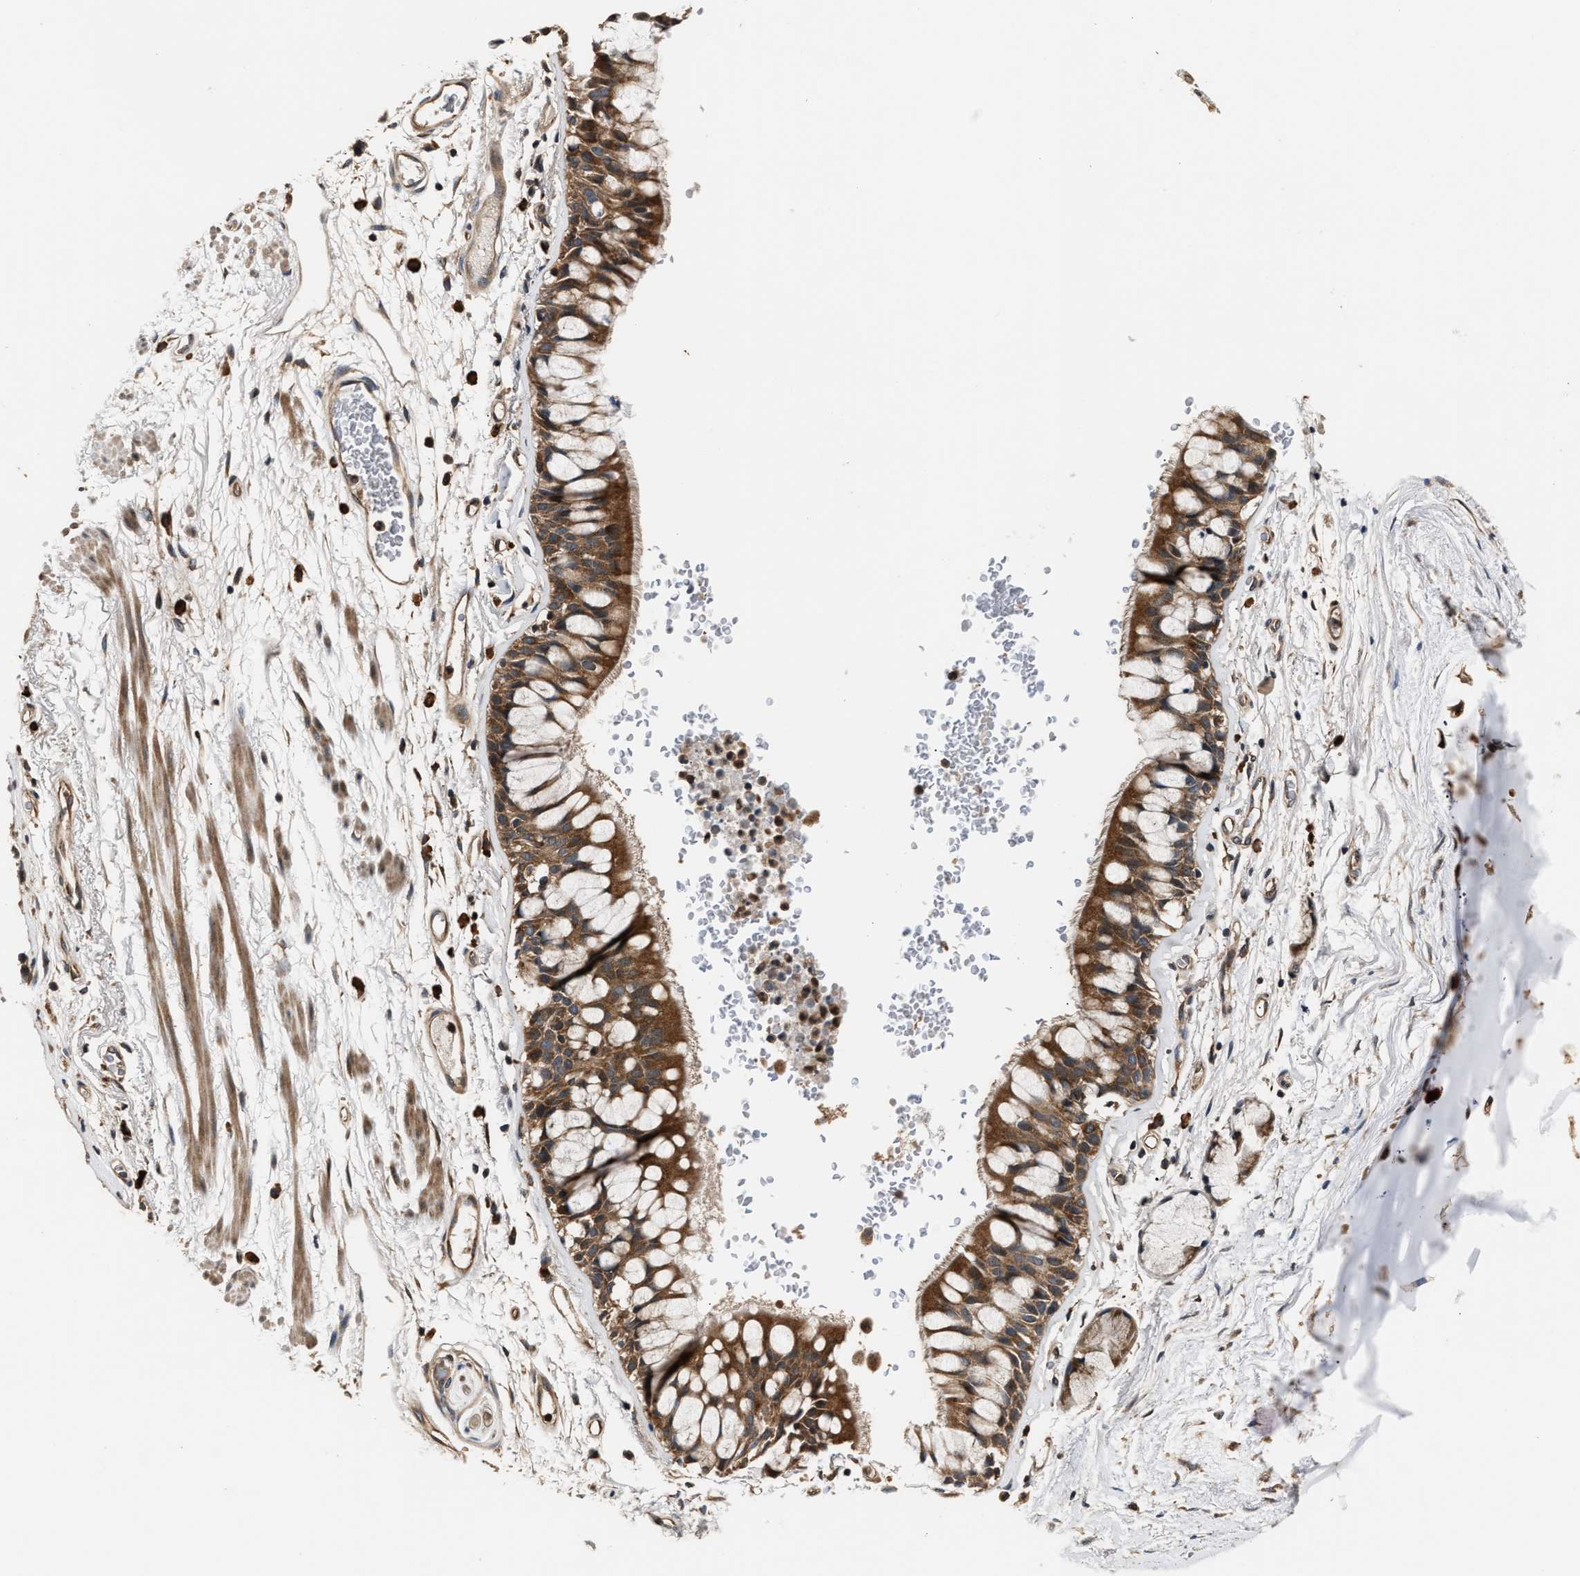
{"staining": {"intensity": "moderate", "quantity": ">75%", "location": "cytoplasmic/membranous"}, "tissue": "bronchus", "cell_type": "Respiratory epithelial cells", "image_type": "normal", "snomed": [{"axis": "morphology", "description": "Normal tissue, NOS"}, {"axis": "topography", "description": "Bronchus"}], "caption": "Protein staining by immunohistochemistry reveals moderate cytoplasmic/membranous expression in approximately >75% of respiratory epithelial cells in normal bronchus.", "gene": "IMPDH2", "patient": {"sex": "male", "age": 66}}